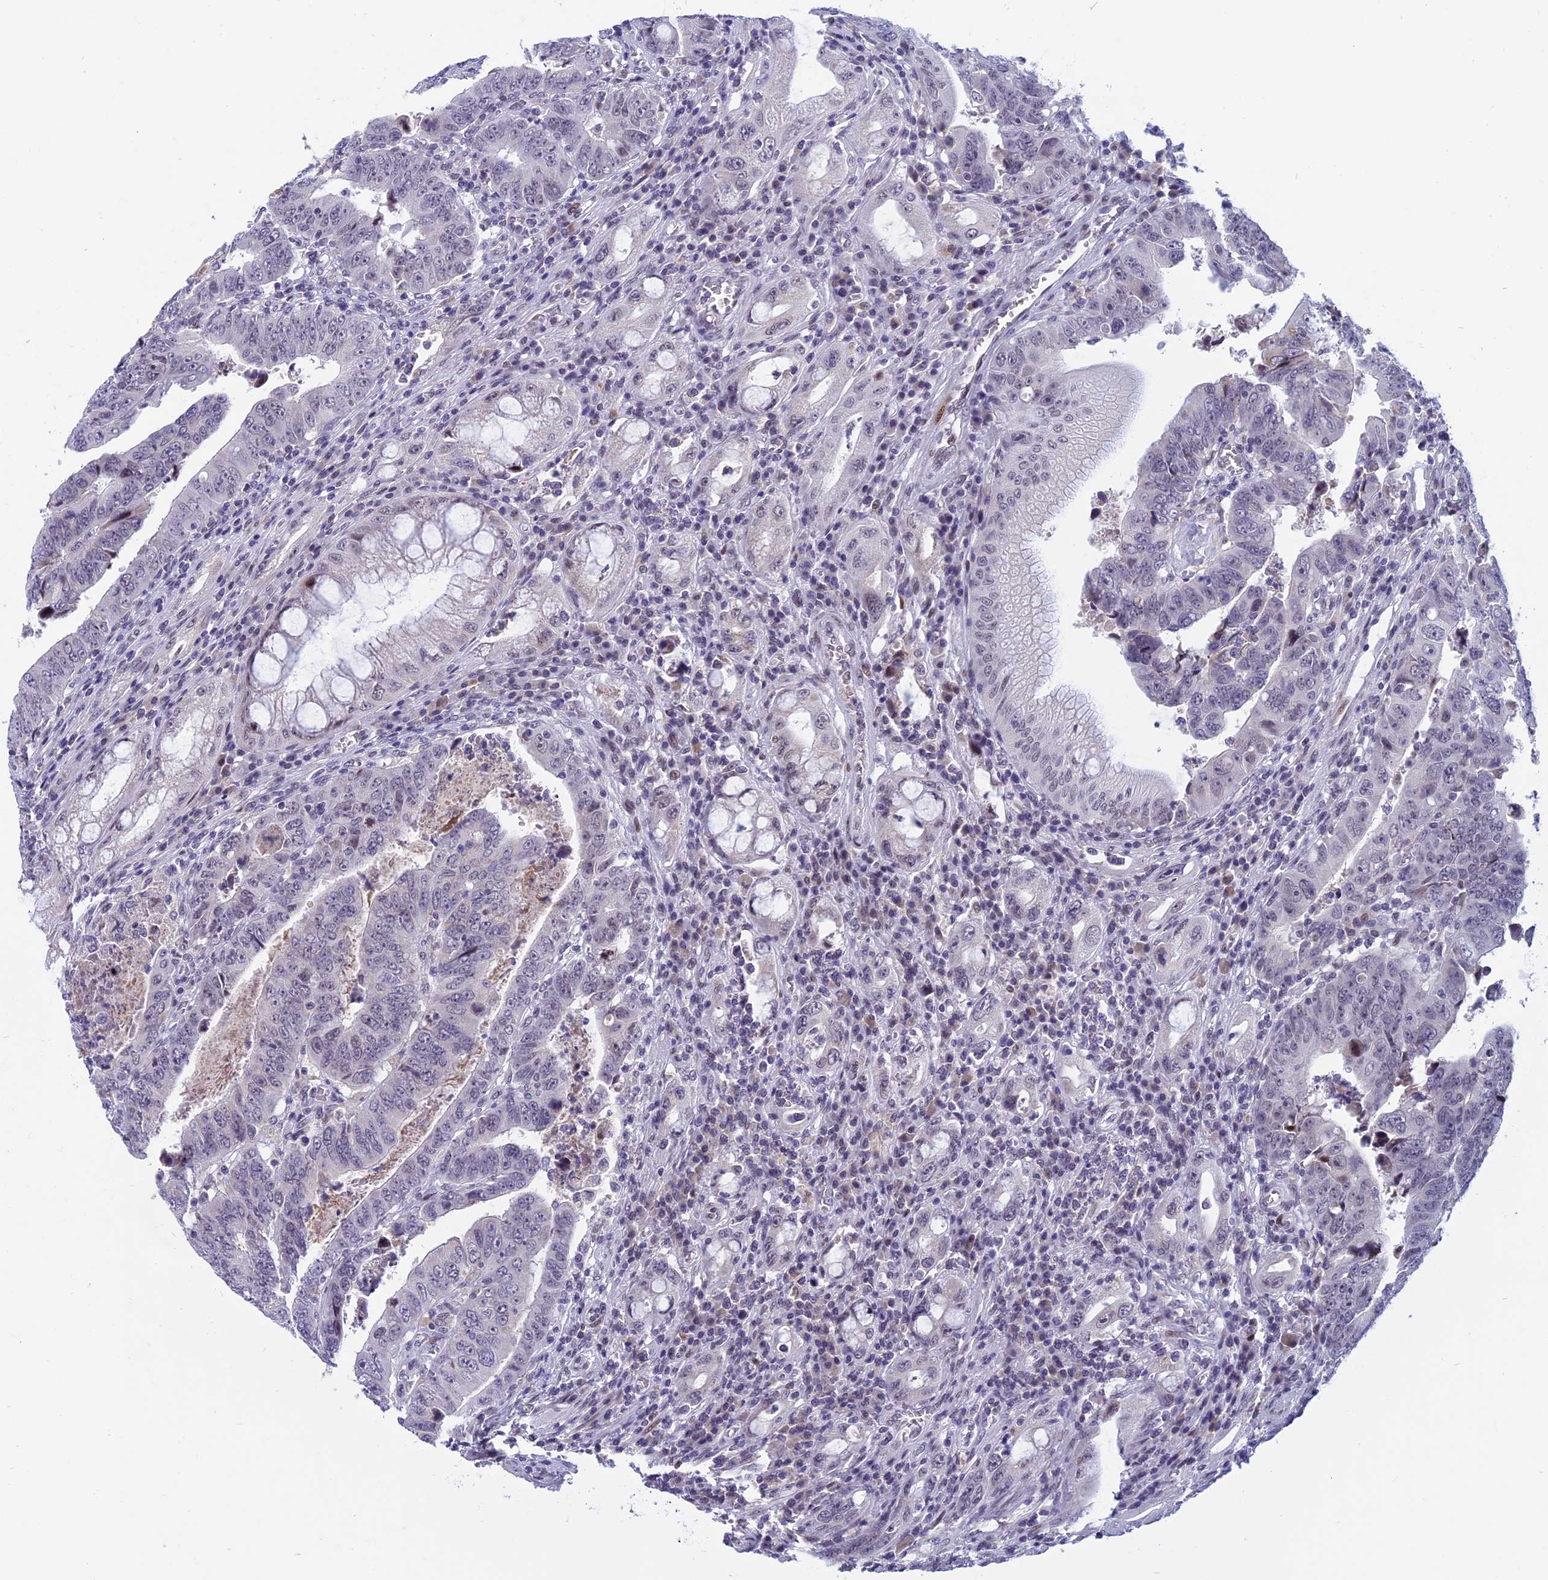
{"staining": {"intensity": "negative", "quantity": "none", "location": "none"}, "tissue": "colorectal cancer", "cell_type": "Tumor cells", "image_type": "cancer", "snomed": [{"axis": "morphology", "description": "Normal tissue, NOS"}, {"axis": "morphology", "description": "Adenocarcinoma, NOS"}, {"axis": "topography", "description": "Rectum"}], "caption": "Histopathology image shows no protein expression in tumor cells of colorectal adenocarcinoma tissue. (Stains: DAB immunohistochemistry with hematoxylin counter stain, Microscopy: brightfield microscopy at high magnification).", "gene": "CDC7", "patient": {"sex": "female", "age": 65}}